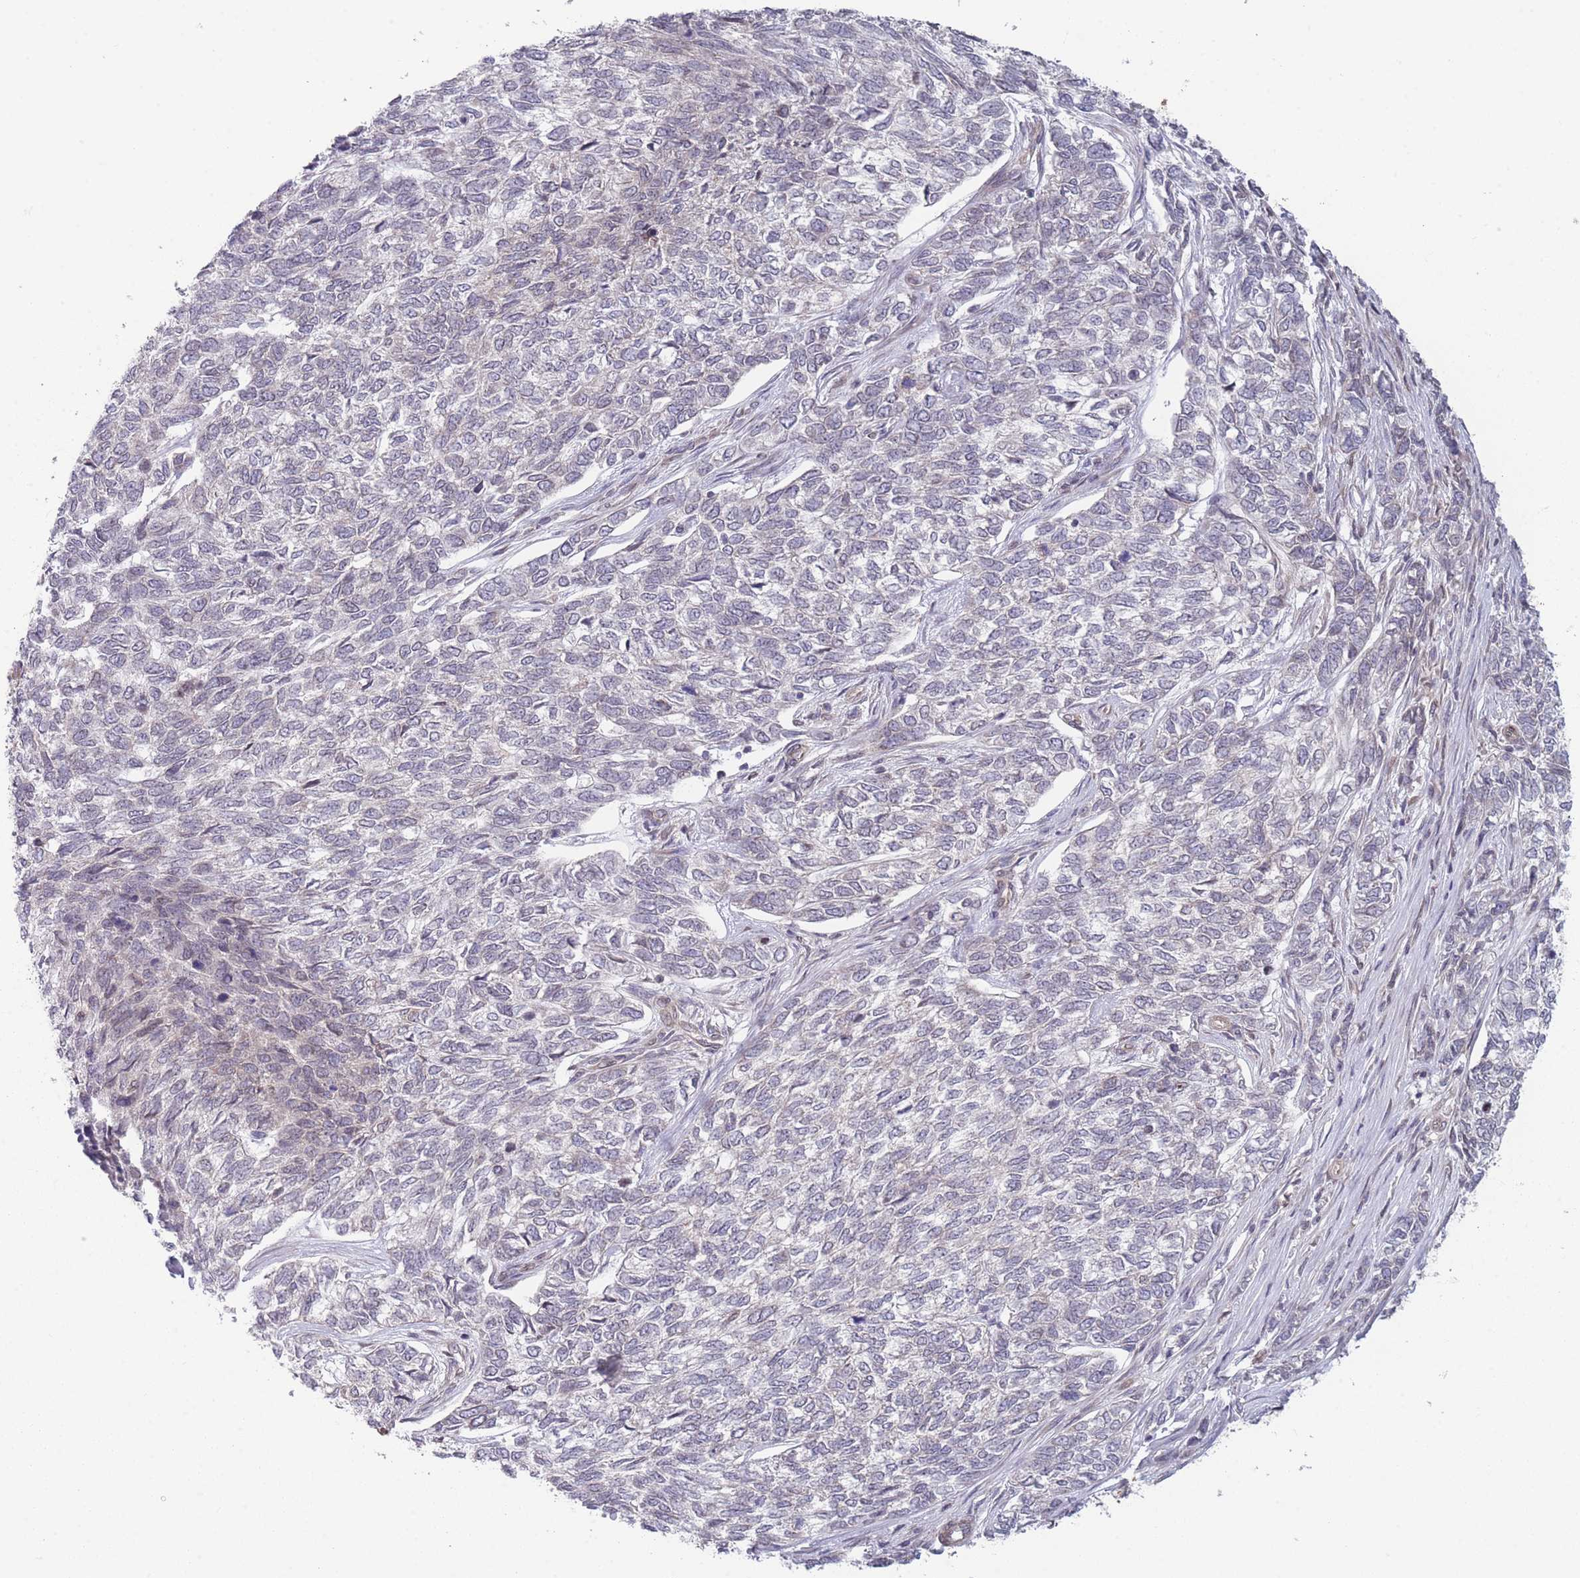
{"staining": {"intensity": "negative", "quantity": "none", "location": "none"}, "tissue": "skin cancer", "cell_type": "Tumor cells", "image_type": "cancer", "snomed": [{"axis": "morphology", "description": "Basal cell carcinoma"}, {"axis": "topography", "description": "Skin"}], "caption": "Human skin cancer stained for a protein using immunohistochemistry (IHC) reveals no expression in tumor cells.", "gene": "VRK2", "patient": {"sex": "female", "age": 65}}